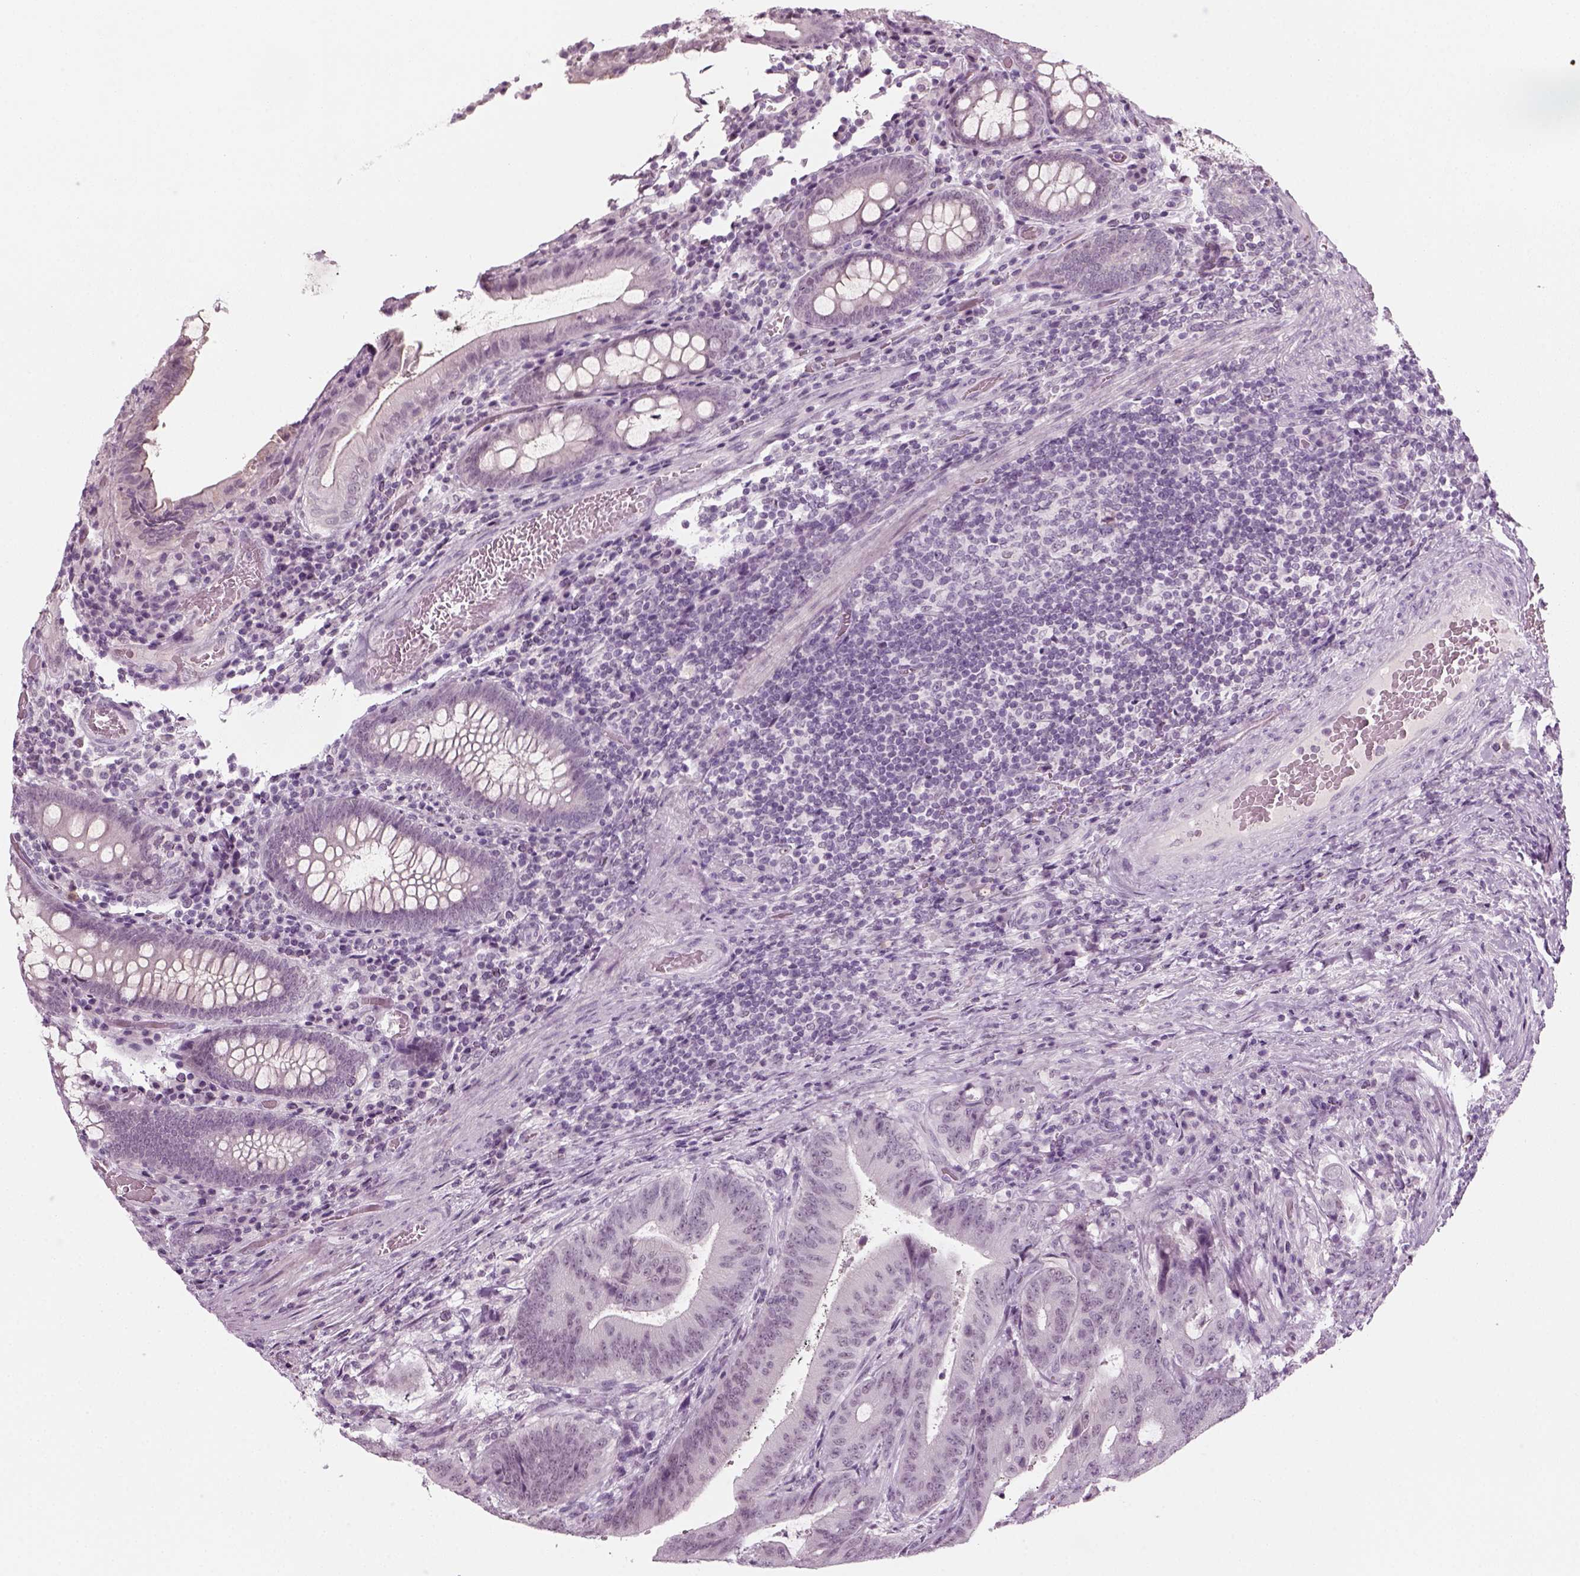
{"staining": {"intensity": "negative", "quantity": "none", "location": "none"}, "tissue": "colorectal cancer", "cell_type": "Tumor cells", "image_type": "cancer", "snomed": [{"axis": "morphology", "description": "Adenocarcinoma, NOS"}, {"axis": "topography", "description": "Colon"}], "caption": "Tumor cells show no significant positivity in colorectal cancer (adenocarcinoma).", "gene": "KRT75", "patient": {"sex": "female", "age": 43}}